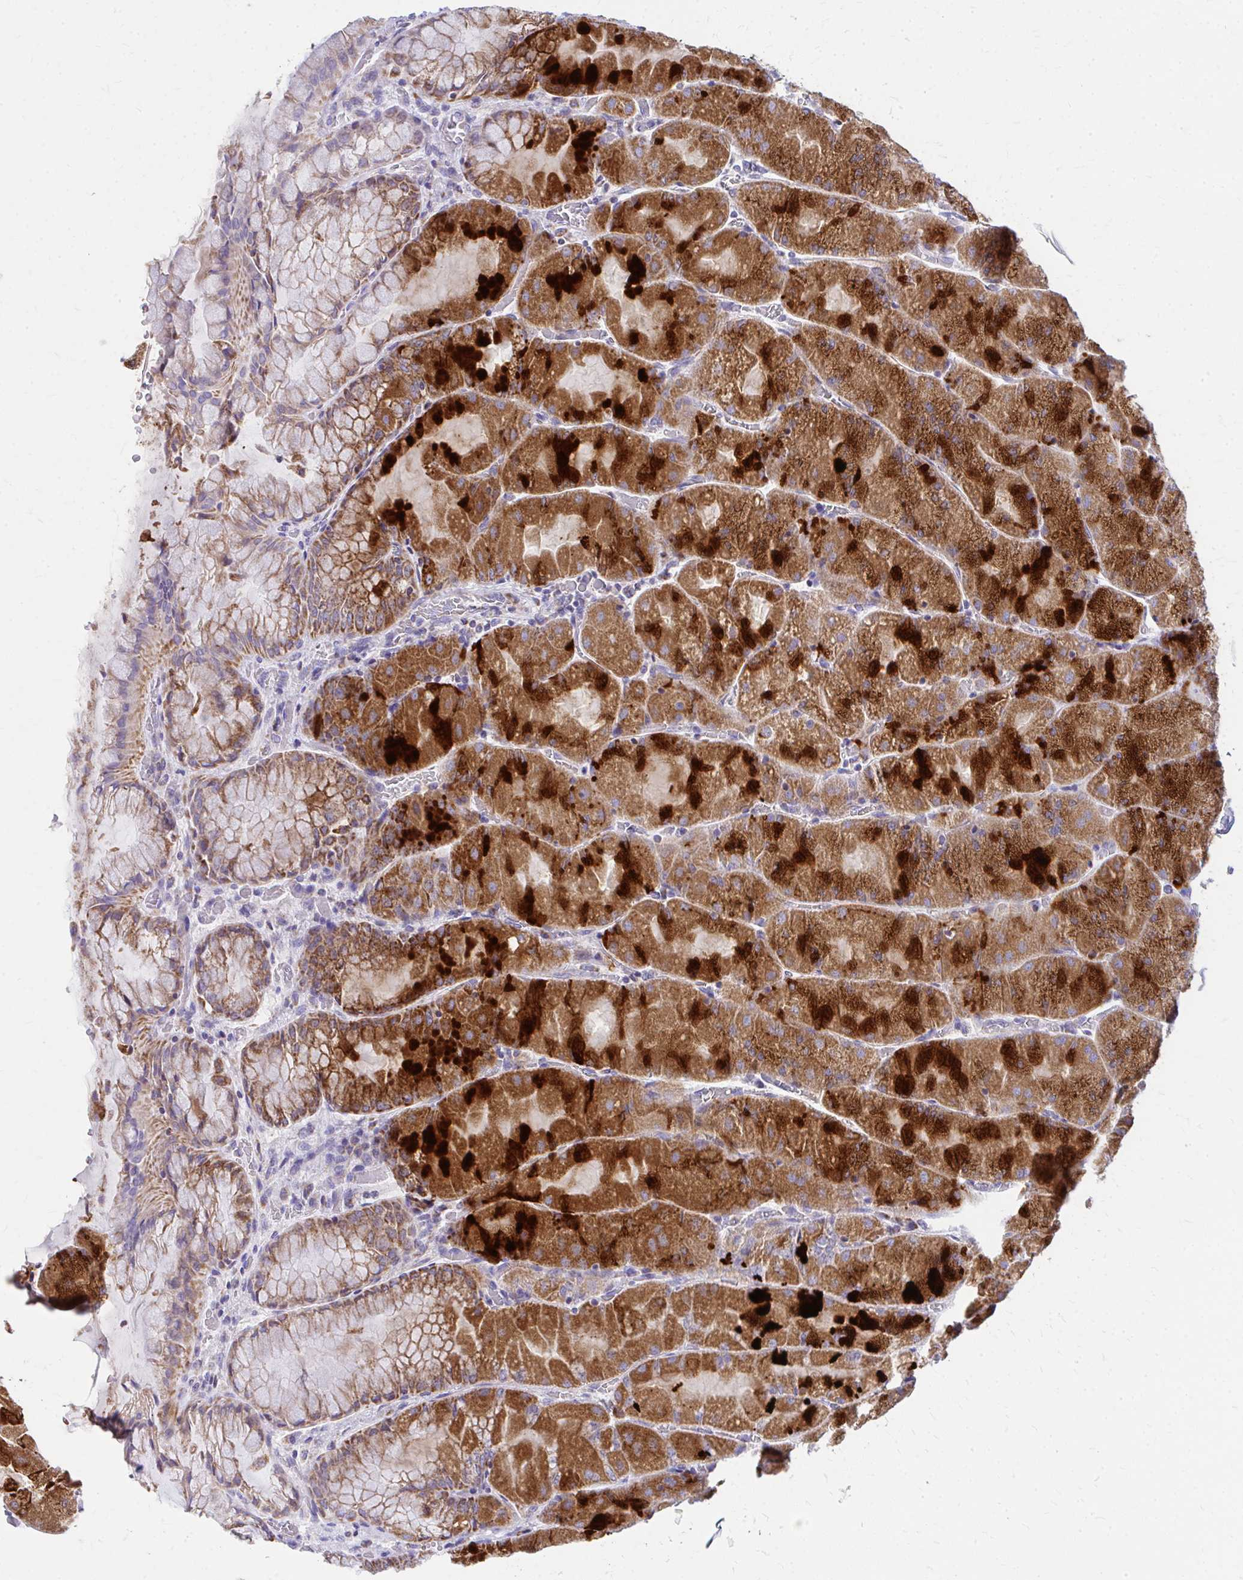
{"staining": {"intensity": "strong", "quantity": ">75%", "location": "cytoplasmic/membranous"}, "tissue": "stomach", "cell_type": "Glandular cells", "image_type": "normal", "snomed": [{"axis": "morphology", "description": "Normal tissue, NOS"}, {"axis": "topography", "description": "Stomach"}], "caption": "Immunohistochemical staining of unremarkable human stomach displays strong cytoplasmic/membranous protein staining in approximately >75% of glandular cells.", "gene": "MRPL19", "patient": {"sex": "female", "age": 61}}